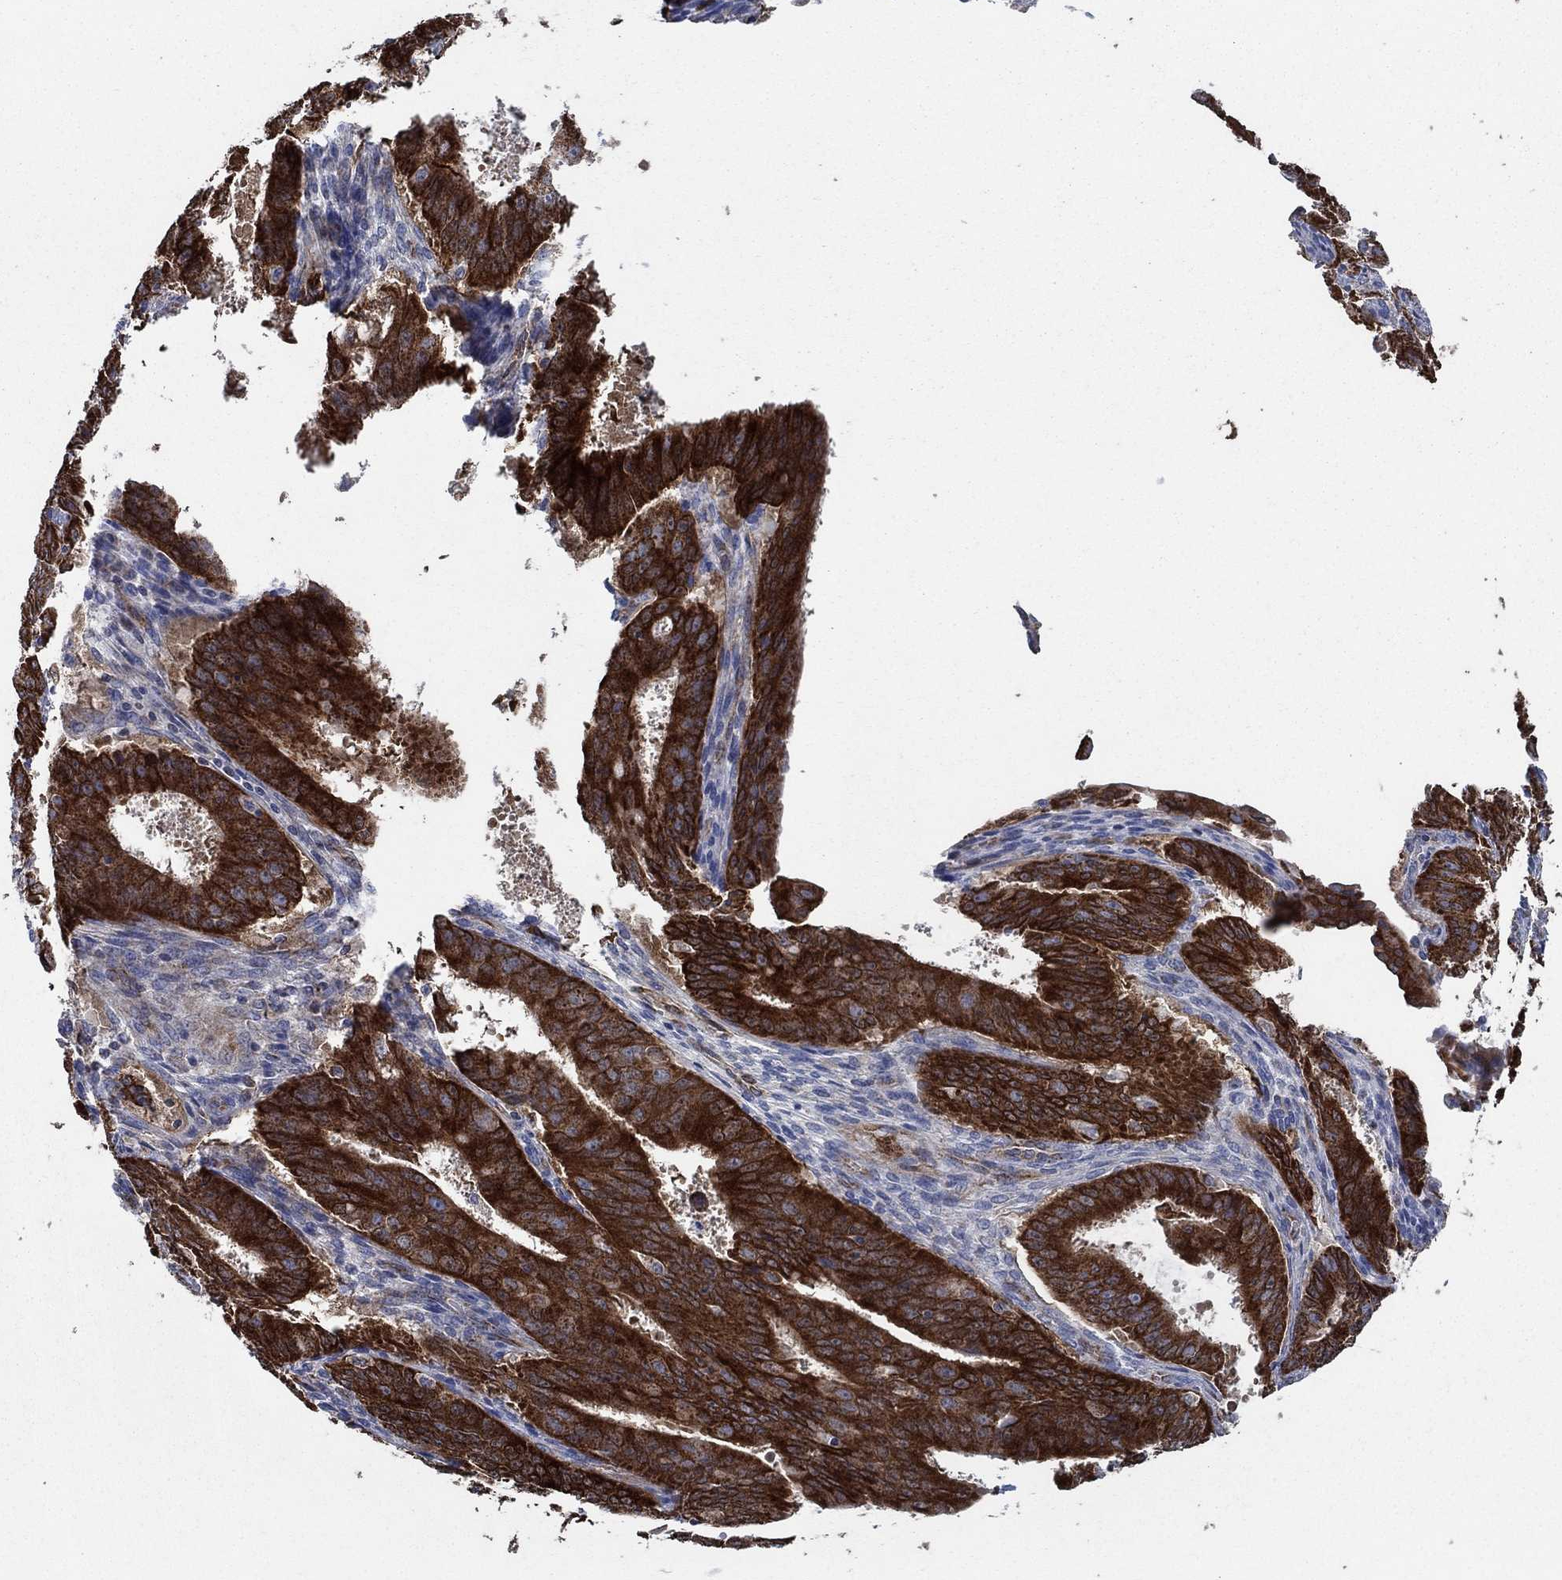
{"staining": {"intensity": "strong", "quantity": ">75%", "location": "cytoplasmic/membranous"}, "tissue": "ovarian cancer", "cell_type": "Tumor cells", "image_type": "cancer", "snomed": [{"axis": "morphology", "description": "Carcinoma, endometroid"}, {"axis": "topography", "description": "Ovary"}], "caption": "Immunohistochemical staining of ovarian endometroid carcinoma displays strong cytoplasmic/membranous protein expression in approximately >75% of tumor cells.", "gene": "HID1", "patient": {"sex": "female", "age": 42}}